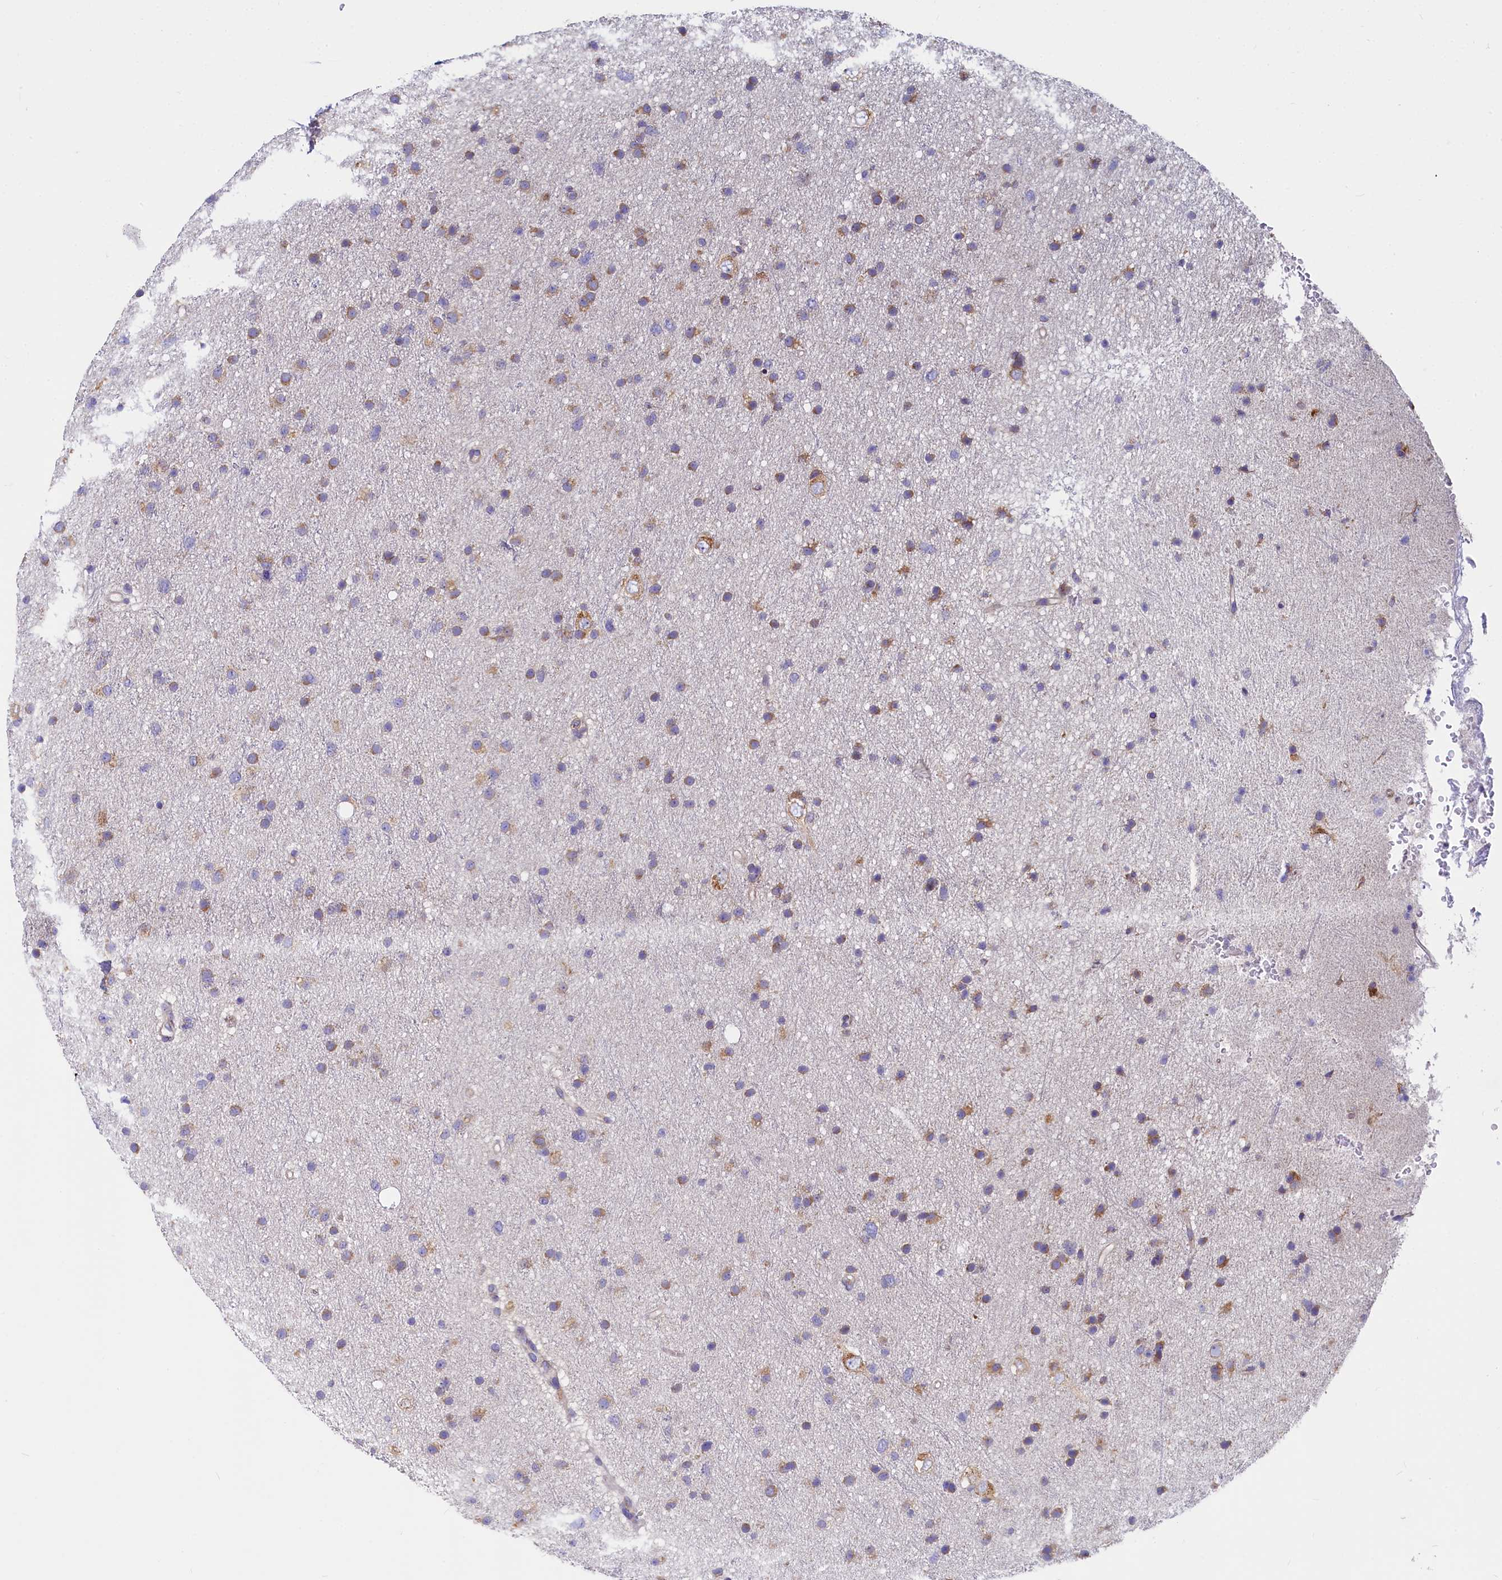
{"staining": {"intensity": "moderate", "quantity": "25%-75%", "location": "cytoplasmic/membranous"}, "tissue": "glioma", "cell_type": "Tumor cells", "image_type": "cancer", "snomed": [{"axis": "morphology", "description": "Glioma, malignant, Low grade"}, {"axis": "topography", "description": "Cerebral cortex"}], "caption": "Tumor cells demonstrate moderate cytoplasmic/membranous positivity in about 25%-75% of cells in malignant glioma (low-grade).", "gene": "QARS1", "patient": {"sex": "female", "age": 39}}